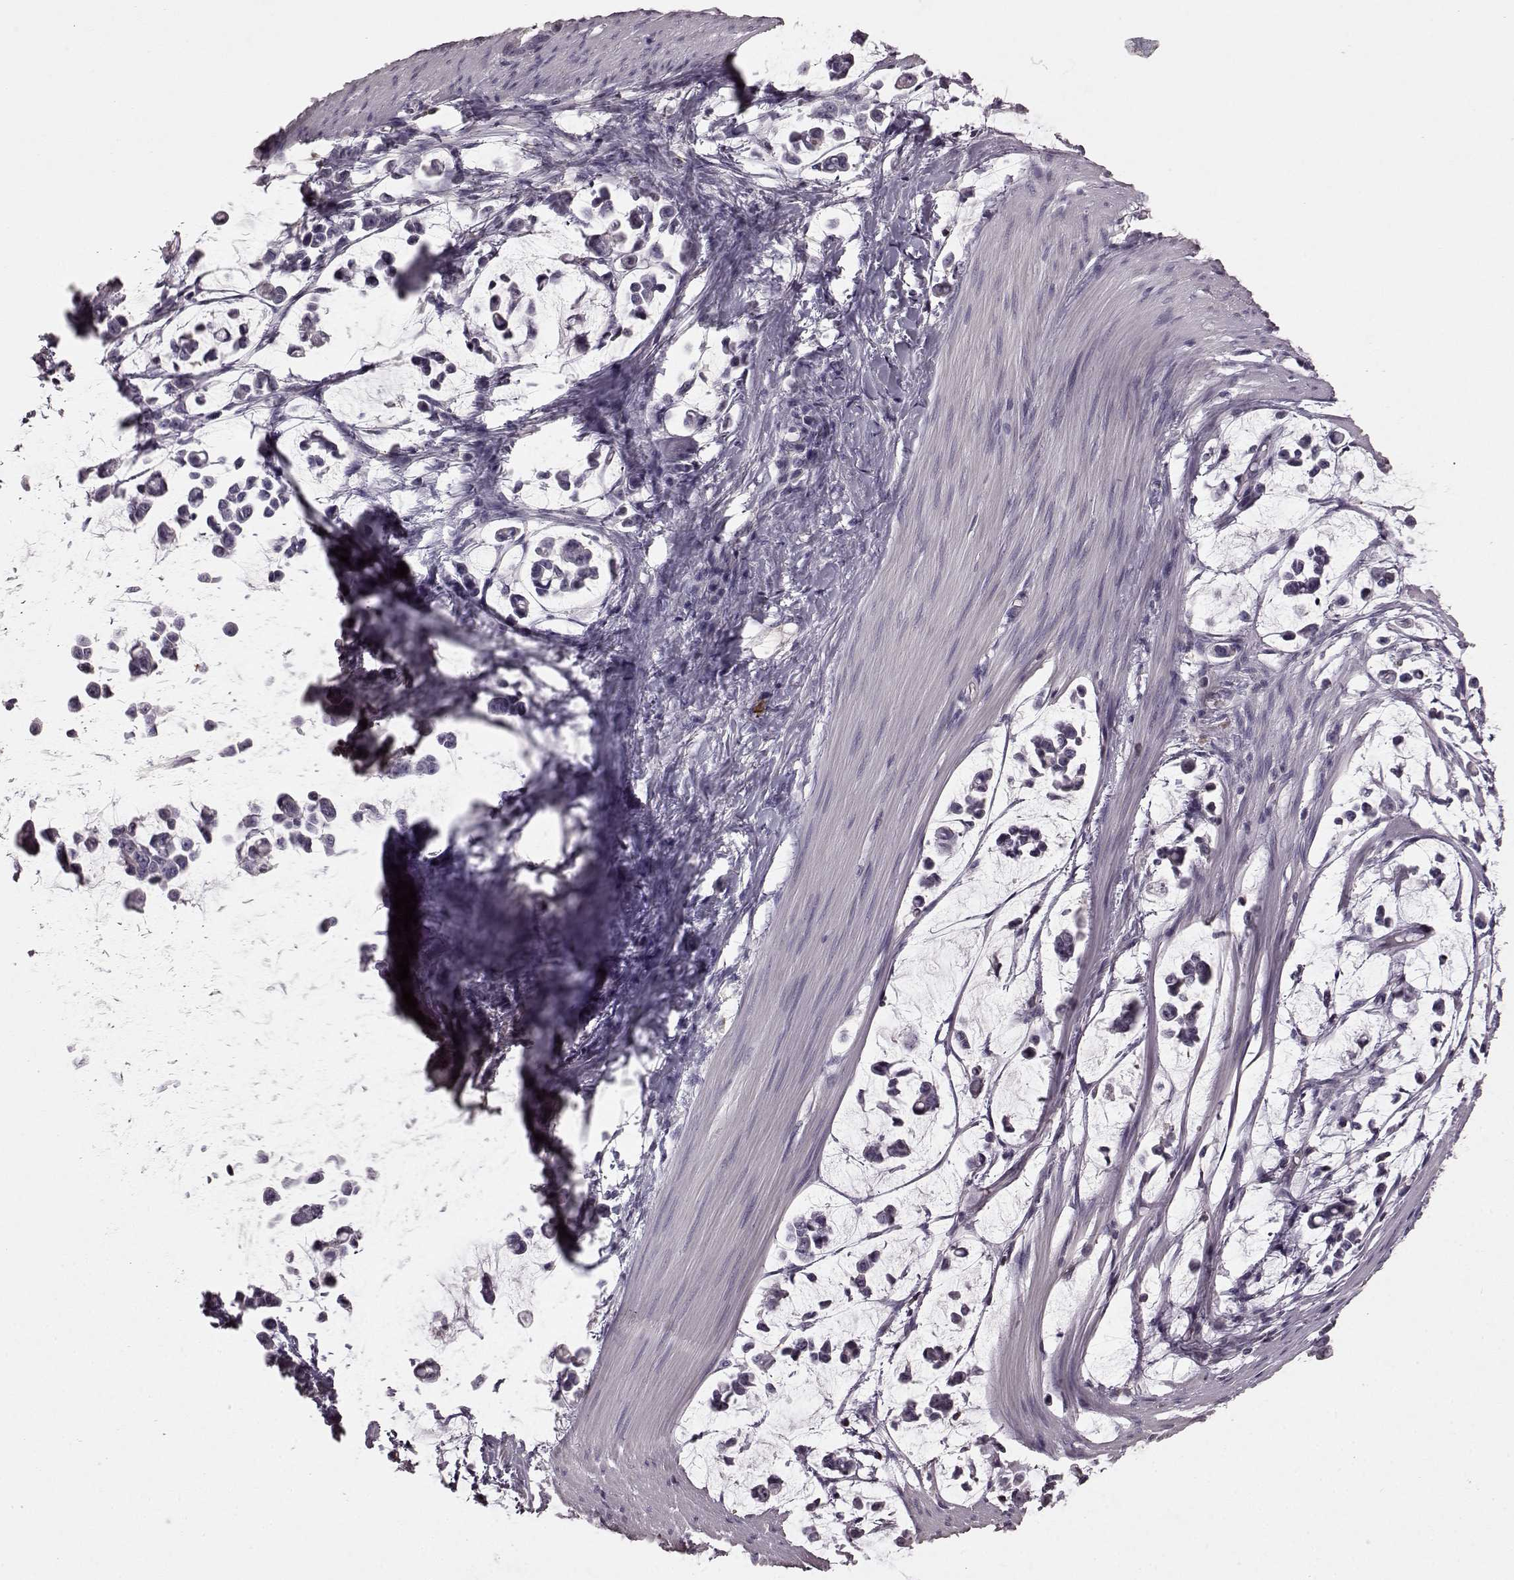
{"staining": {"intensity": "negative", "quantity": "none", "location": "none"}, "tissue": "stomach cancer", "cell_type": "Tumor cells", "image_type": "cancer", "snomed": [{"axis": "morphology", "description": "Adenocarcinoma, NOS"}, {"axis": "topography", "description": "Stomach"}], "caption": "A micrograph of human stomach adenocarcinoma is negative for staining in tumor cells.", "gene": "PDCD1", "patient": {"sex": "male", "age": 82}}